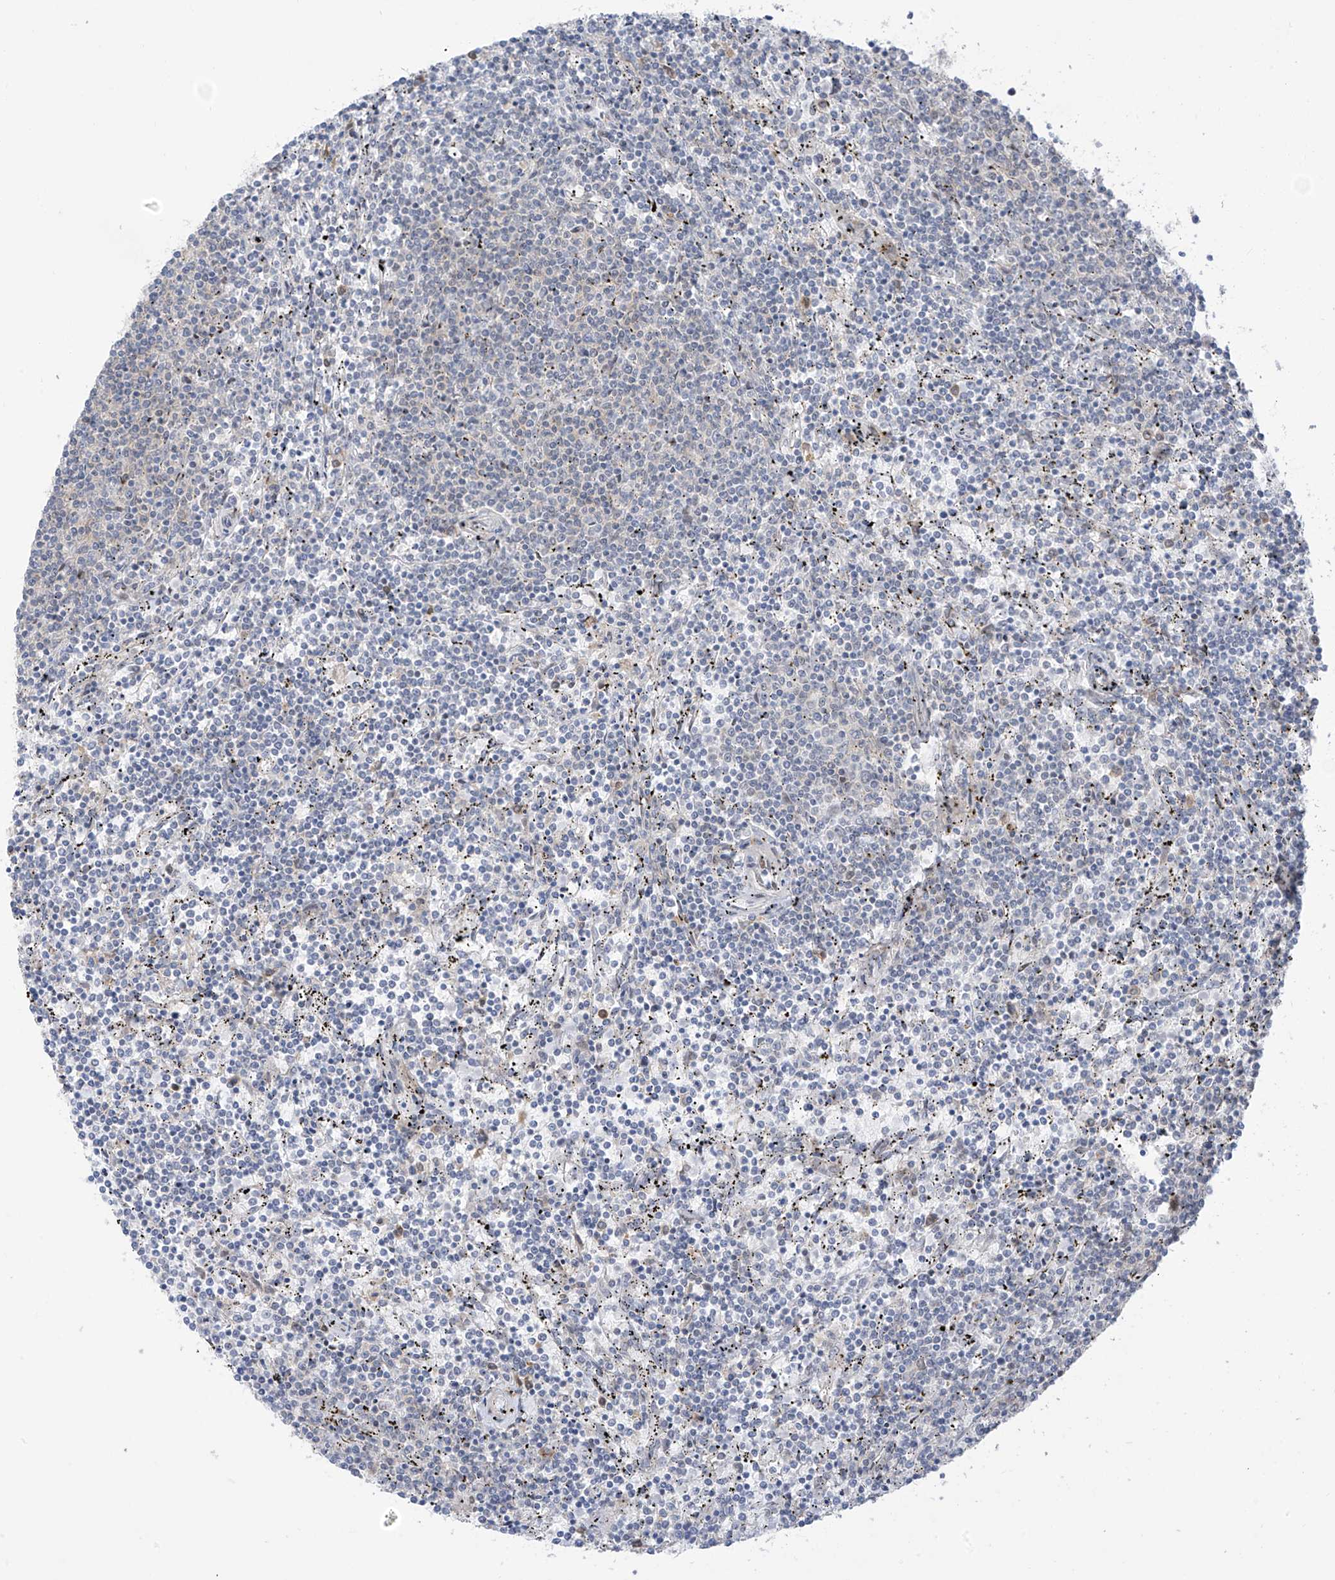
{"staining": {"intensity": "negative", "quantity": "none", "location": "none"}, "tissue": "lymphoma", "cell_type": "Tumor cells", "image_type": "cancer", "snomed": [{"axis": "morphology", "description": "Malignant lymphoma, non-Hodgkin's type, Low grade"}, {"axis": "topography", "description": "Spleen"}], "caption": "IHC image of neoplastic tissue: human malignant lymphoma, non-Hodgkin's type (low-grade) stained with DAB displays no significant protein positivity in tumor cells.", "gene": "LIN9", "patient": {"sex": "female", "age": 50}}